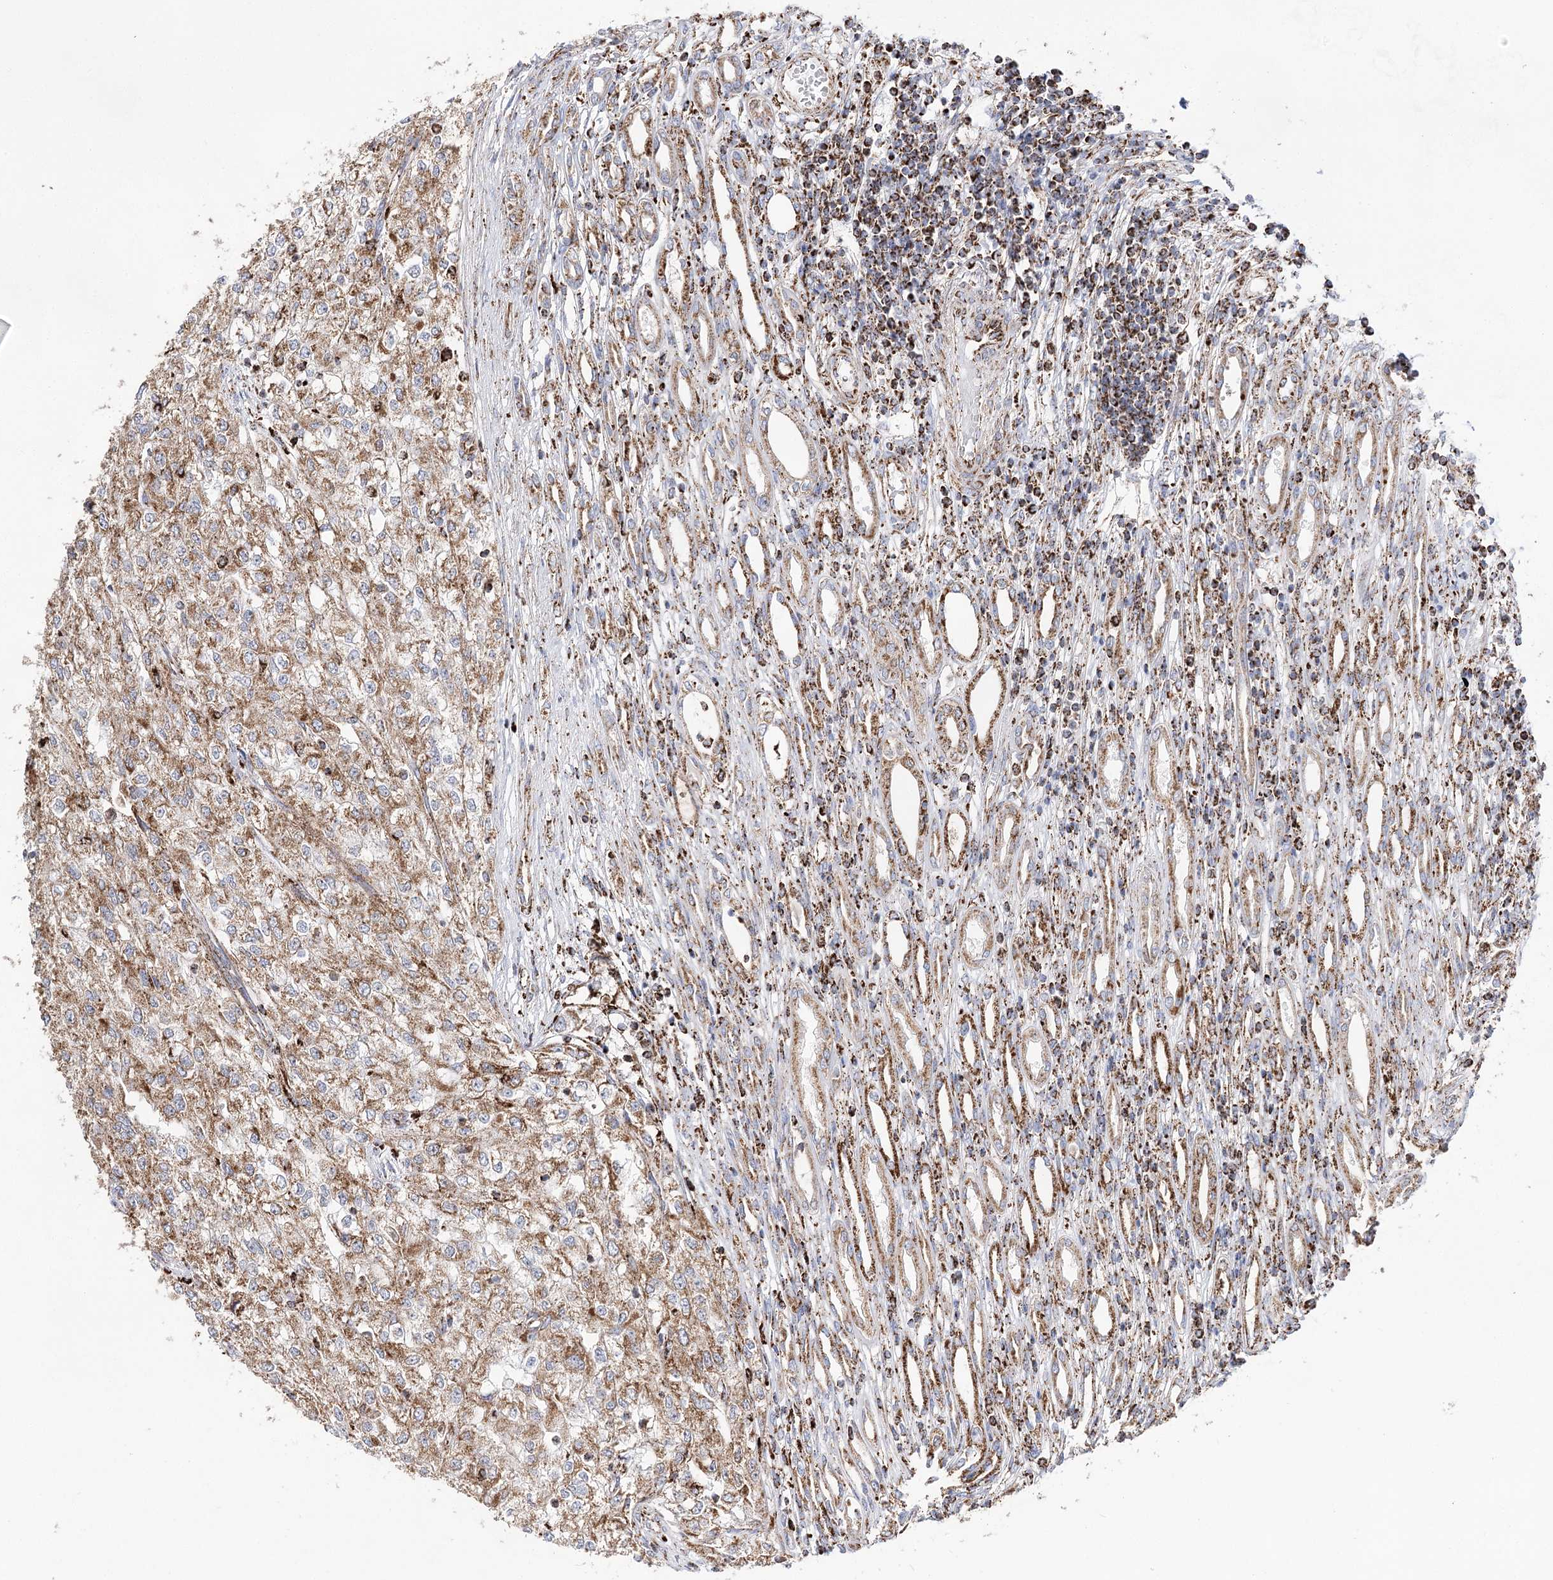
{"staining": {"intensity": "moderate", "quantity": ">75%", "location": "cytoplasmic/membranous"}, "tissue": "renal cancer", "cell_type": "Tumor cells", "image_type": "cancer", "snomed": [{"axis": "morphology", "description": "Adenocarcinoma, NOS"}, {"axis": "topography", "description": "Kidney"}], "caption": "Immunohistochemical staining of adenocarcinoma (renal) demonstrates medium levels of moderate cytoplasmic/membranous protein positivity in approximately >75% of tumor cells.", "gene": "NADK2", "patient": {"sex": "female", "age": 54}}